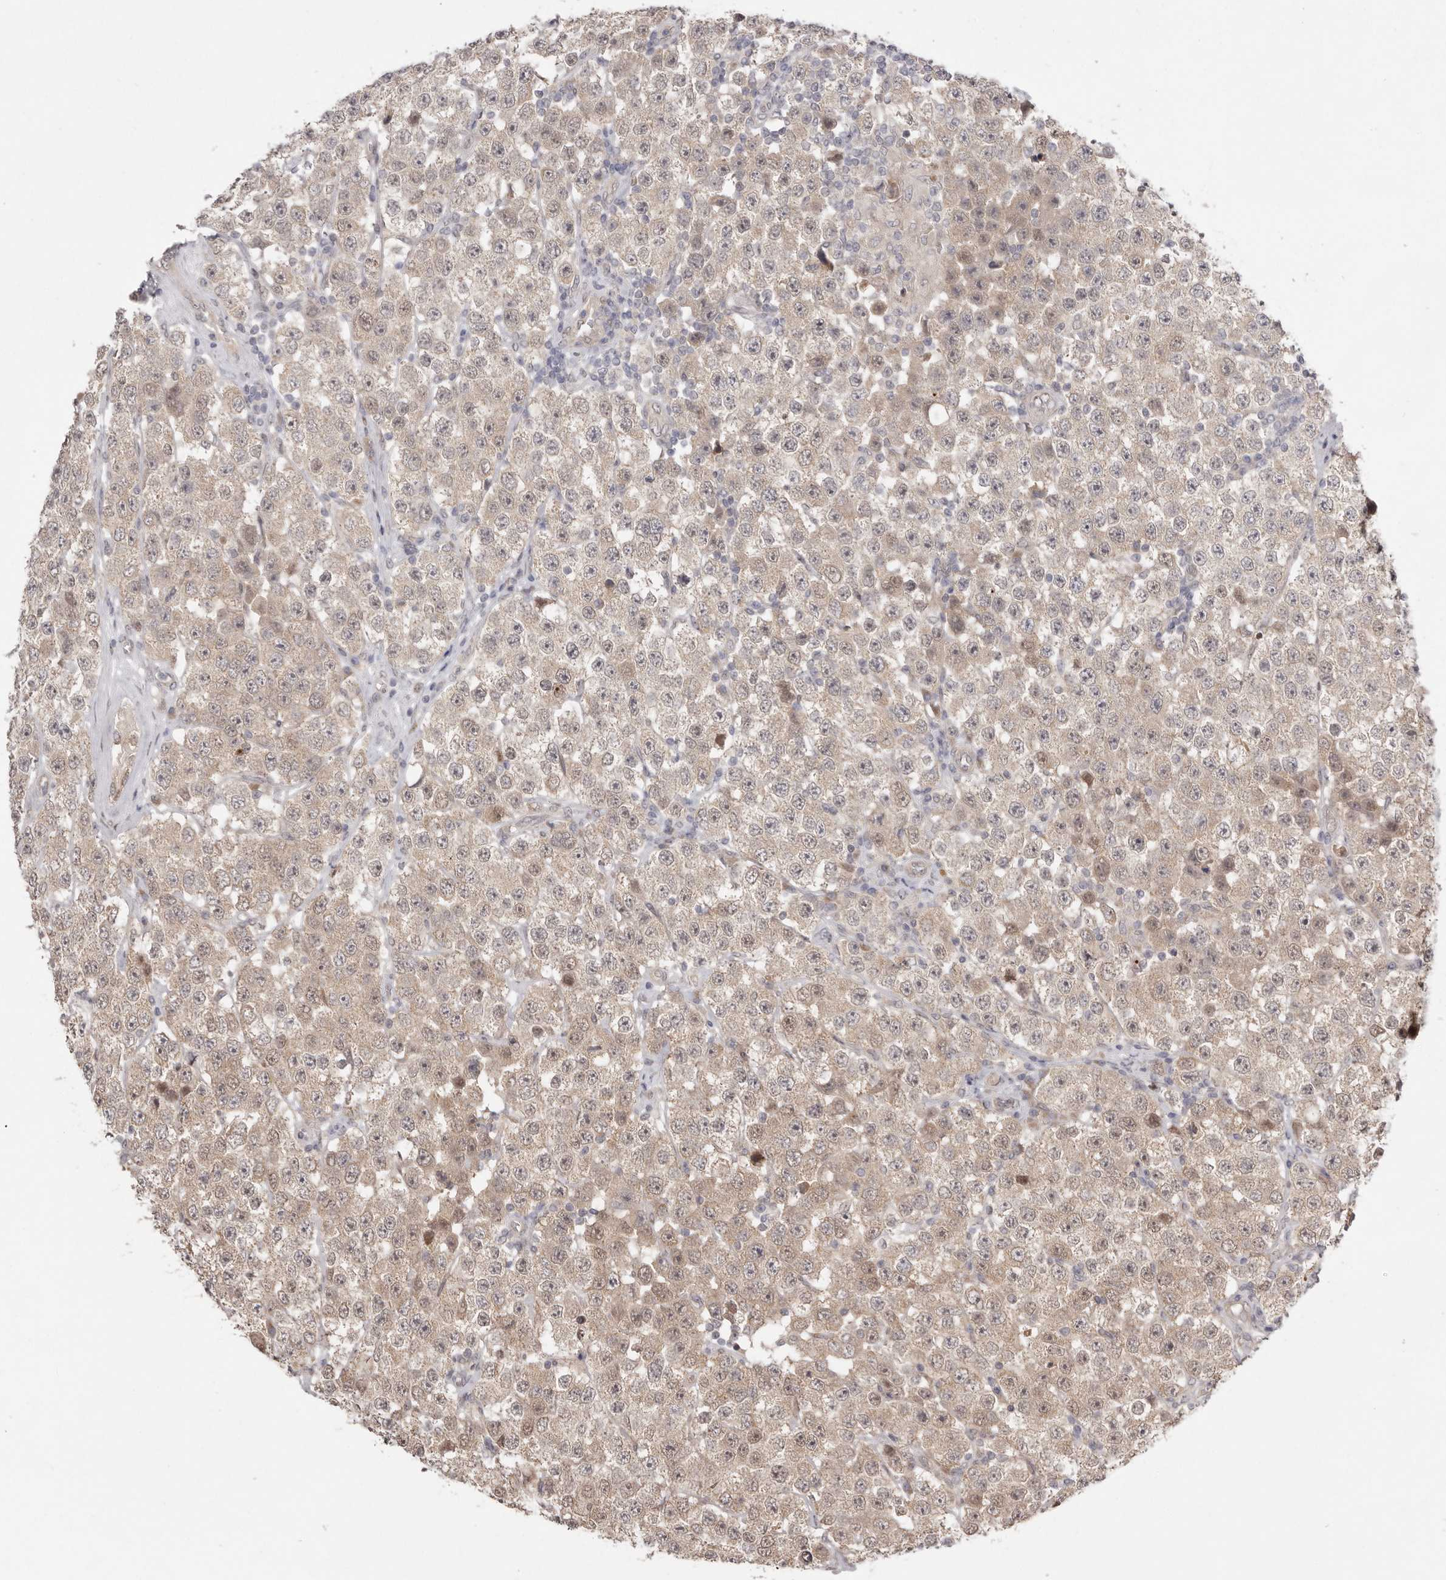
{"staining": {"intensity": "weak", "quantity": ">75%", "location": "cytoplasmic/membranous"}, "tissue": "testis cancer", "cell_type": "Tumor cells", "image_type": "cancer", "snomed": [{"axis": "morphology", "description": "Seminoma, NOS"}, {"axis": "topography", "description": "Testis"}], "caption": "High-power microscopy captured an immunohistochemistry histopathology image of testis cancer, revealing weak cytoplasmic/membranous staining in approximately >75% of tumor cells. (Brightfield microscopy of DAB IHC at high magnification).", "gene": "NSUN4", "patient": {"sex": "male", "age": 28}}